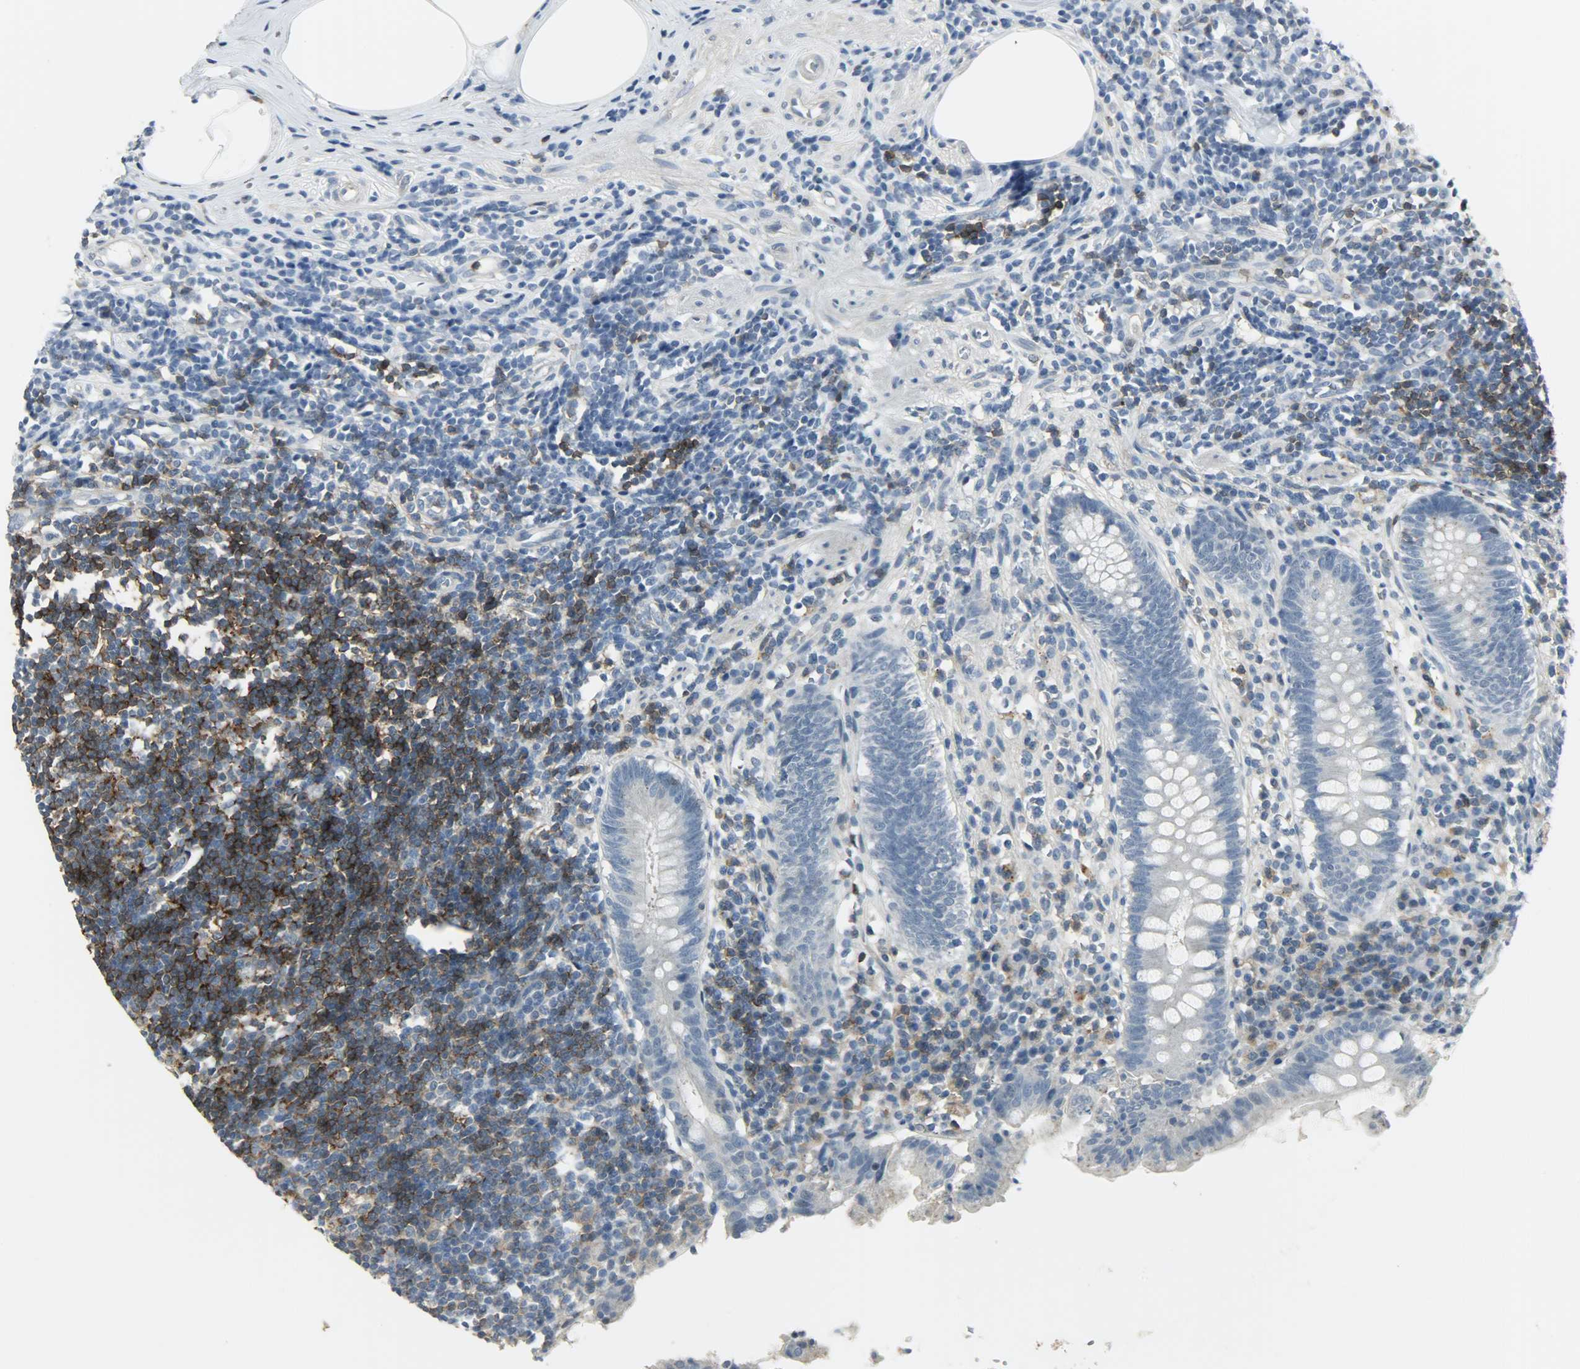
{"staining": {"intensity": "negative", "quantity": "none", "location": "none"}, "tissue": "appendix", "cell_type": "Glandular cells", "image_type": "normal", "snomed": [{"axis": "morphology", "description": "Normal tissue, NOS"}, {"axis": "topography", "description": "Appendix"}], "caption": "Glandular cells show no significant positivity in benign appendix.", "gene": "CD4", "patient": {"sex": "female", "age": 50}}